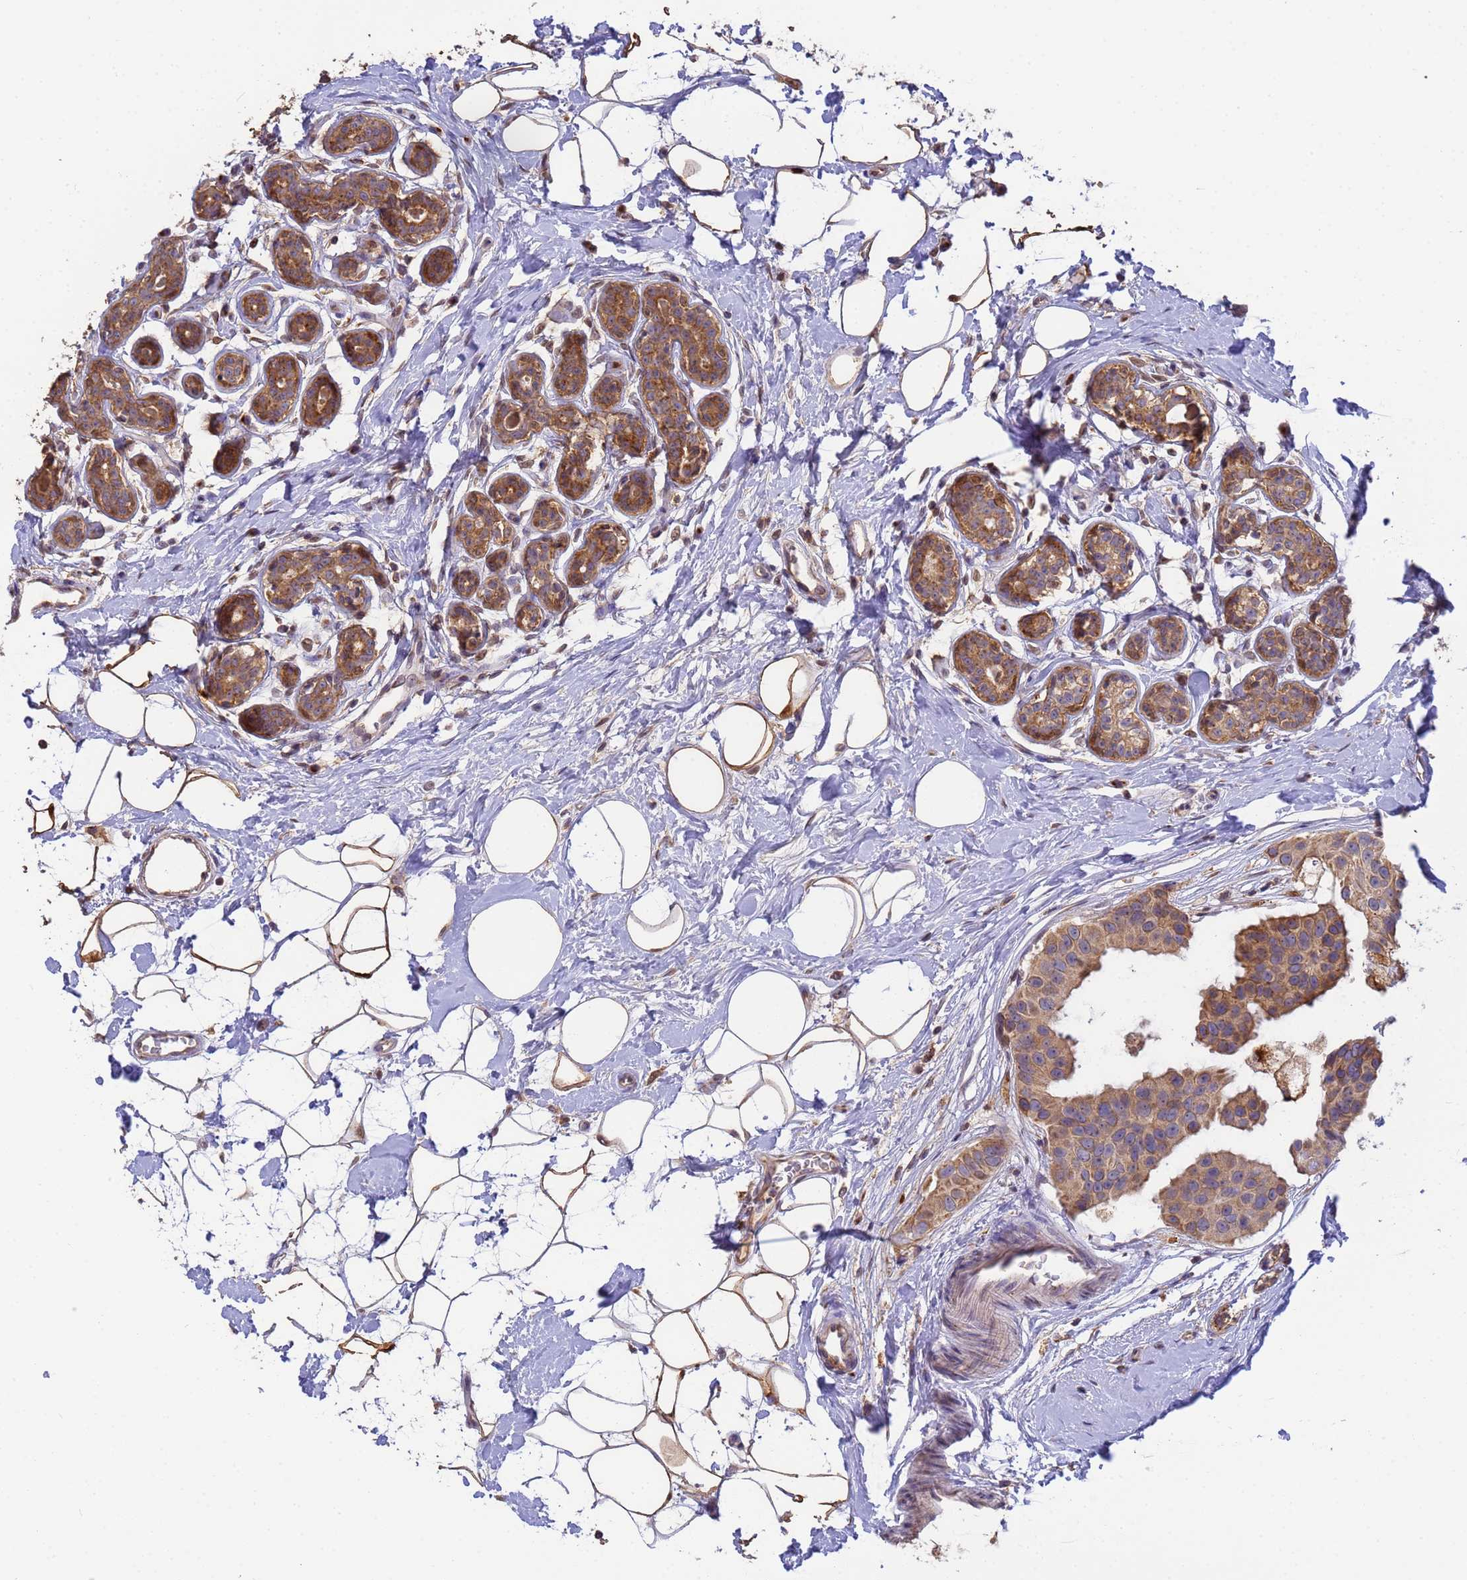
{"staining": {"intensity": "moderate", "quantity": ">75%", "location": "cytoplasmic/membranous"}, "tissue": "breast cancer", "cell_type": "Tumor cells", "image_type": "cancer", "snomed": [{"axis": "morphology", "description": "Normal tissue, NOS"}, {"axis": "morphology", "description": "Duct carcinoma"}, {"axis": "topography", "description": "Breast"}], "caption": "Infiltrating ductal carcinoma (breast) tissue exhibits moderate cytoplasmic/membranous staining in about >75% of tumor cells, visualized by immunohistochemistry.", "gene": "M6PR", "patient": {"sex": "female", "age": 39}}